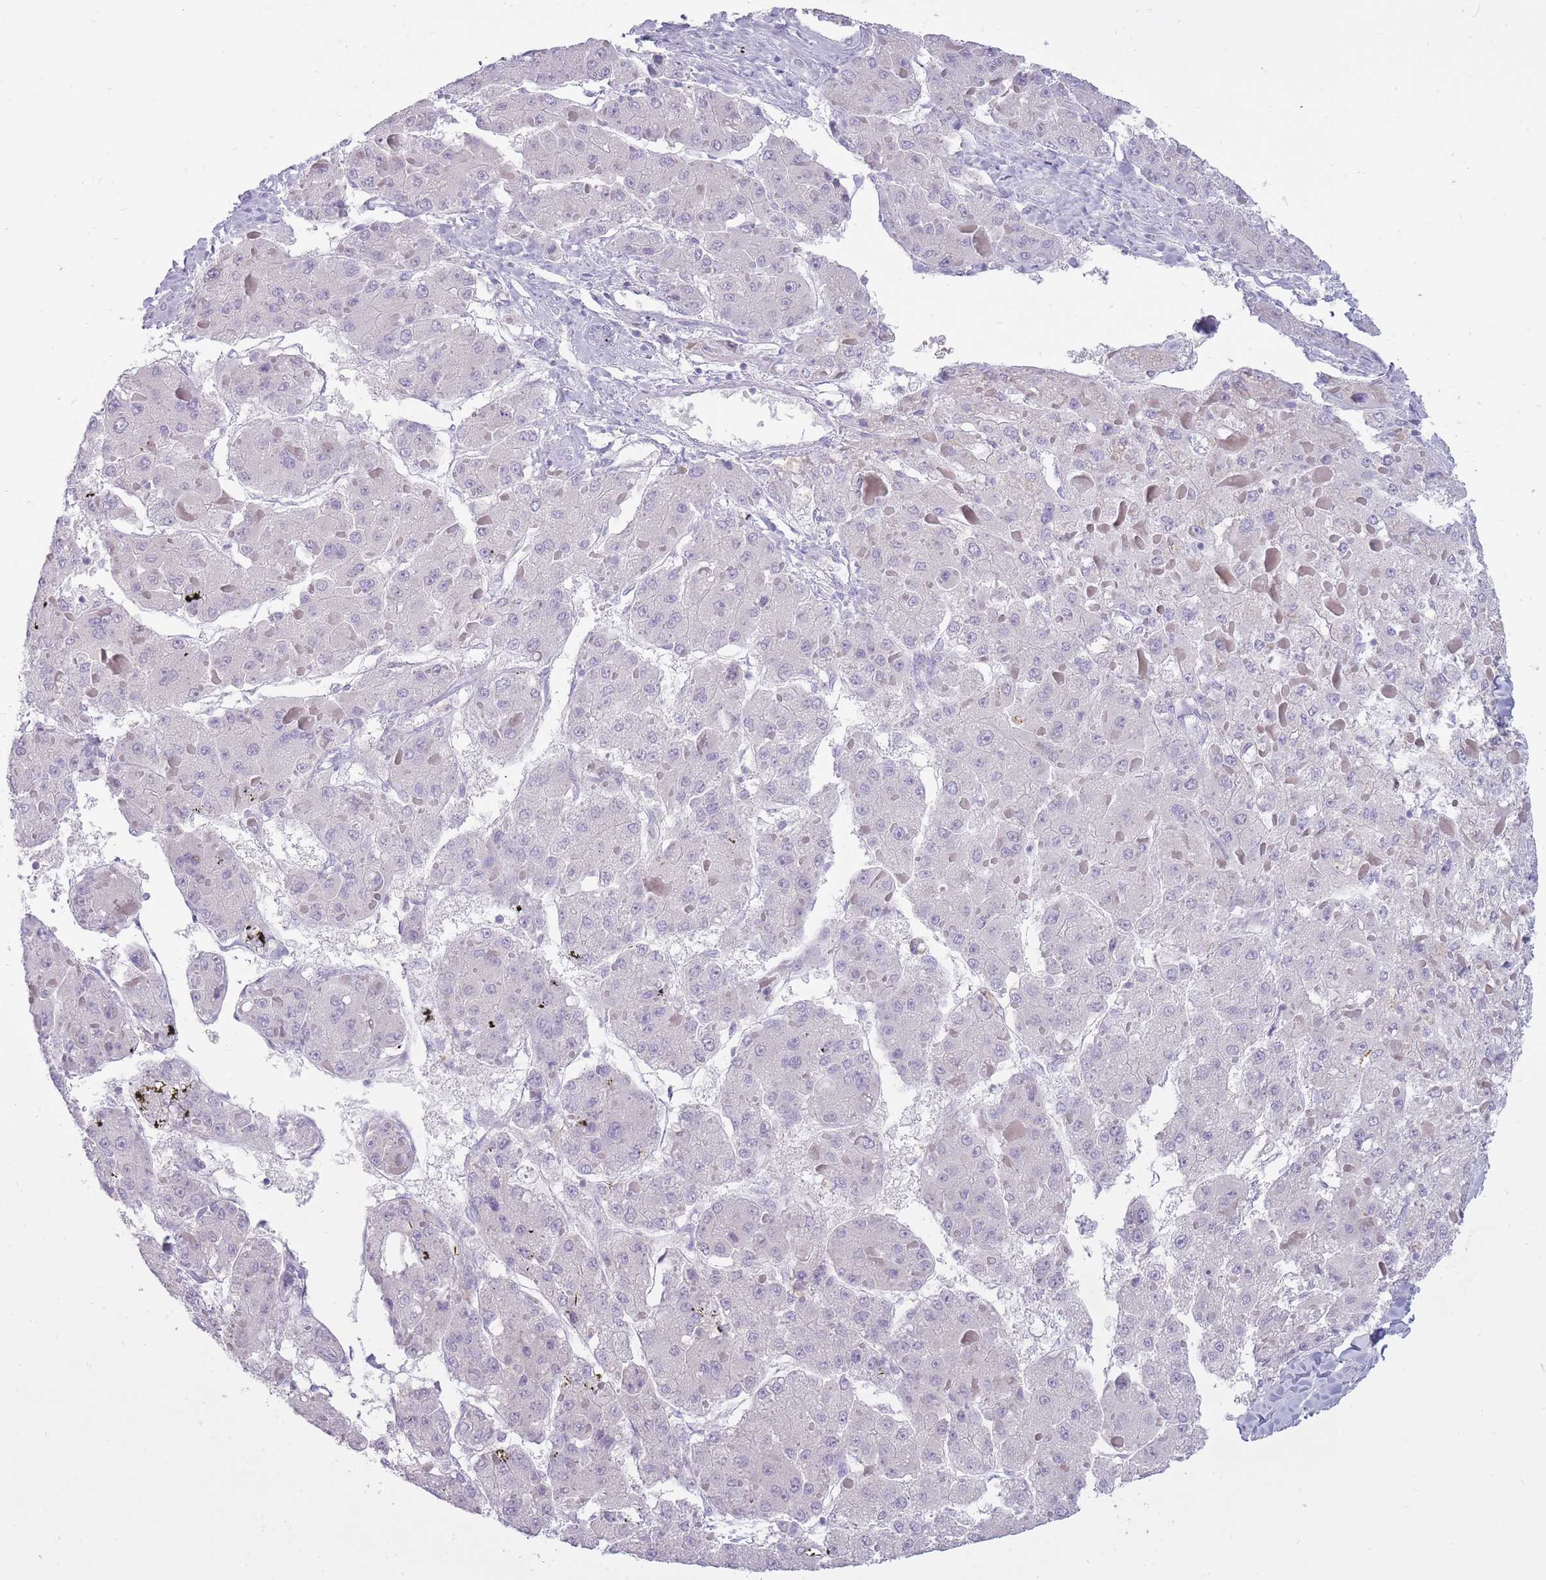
{"staining": {"intensity": "negative", "quantity": "none", "location": "none"}, "tissue": "liver cancer", "cell_type": "Tumor cells", "image_type": "cancer", "snomed": [{"axis": "morphology", "description": "Carcinoma, Hepatocellular, NOS"}, {"axis": "topography", "description": "Liver"}], "caption": "Photomicrograph shows no significant protein positivity in tumor cells of hepatocellular carcinoma (liver).", "gene": "BDKRB2", "patient": {"sex": "female", "age": 73}}